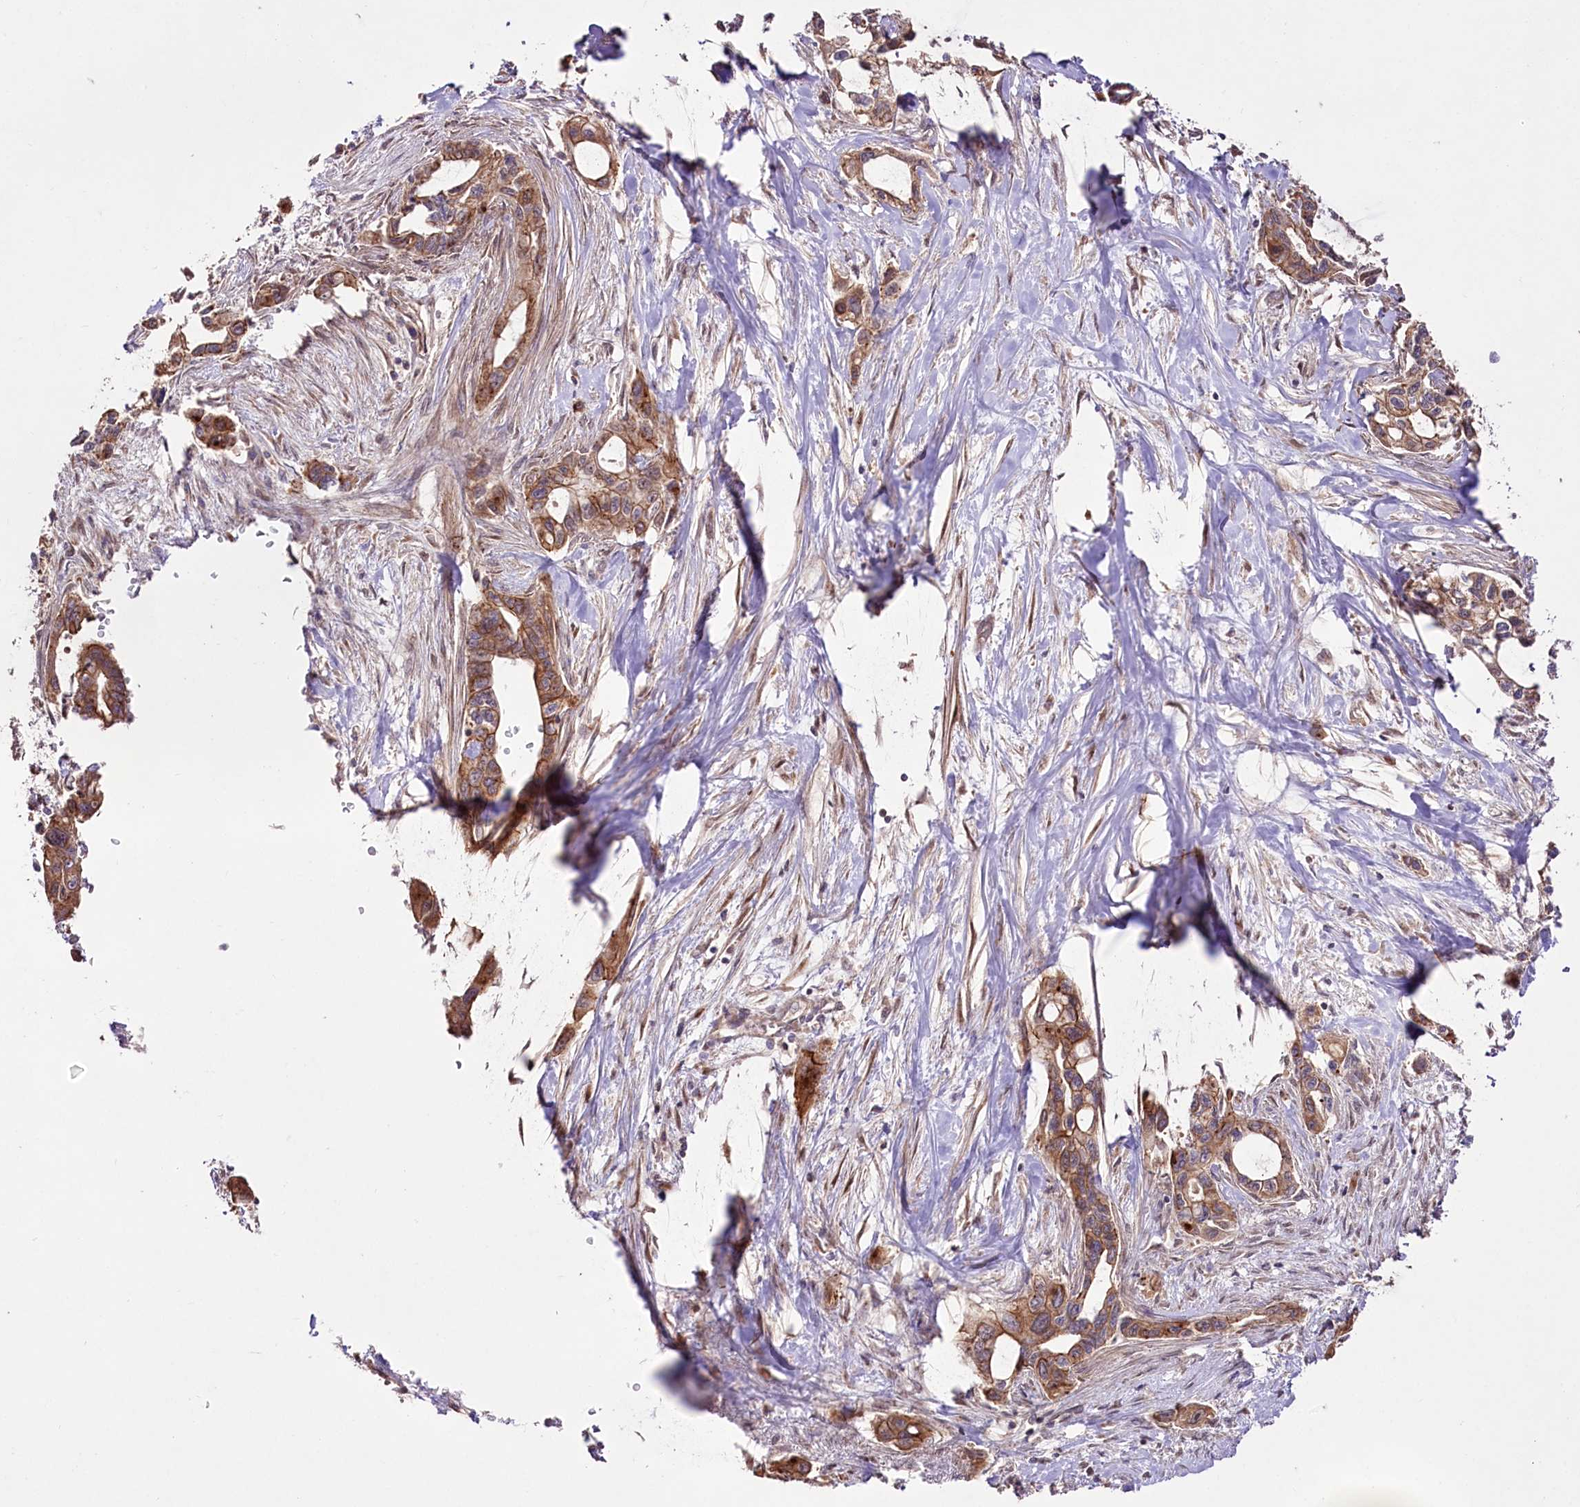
{"staining": {"intensity": "moderate", "quantity": ">75%", "location": "cytoplasmic/membranous"}, "tissue": "pancreatic cancer", "cell_type": "Tumor cells", "image_type": "cancer", "snomed": [{"axis": "morphology", "description": "Adenocarcinoma, NOS"}, {"axis": "topography", "description": "Pancreas"}], "caption": "This image exhibits pancreatic cancer (adenocarcinoma) stained with IHC to label a protein in brown. The cytoplasmic/membranous of tumor cells show moderate positivity for the protein. Nuclei are counter-stained blue.", "gene": "REXO2", "patient": {"sex": "male", "age": 75}}